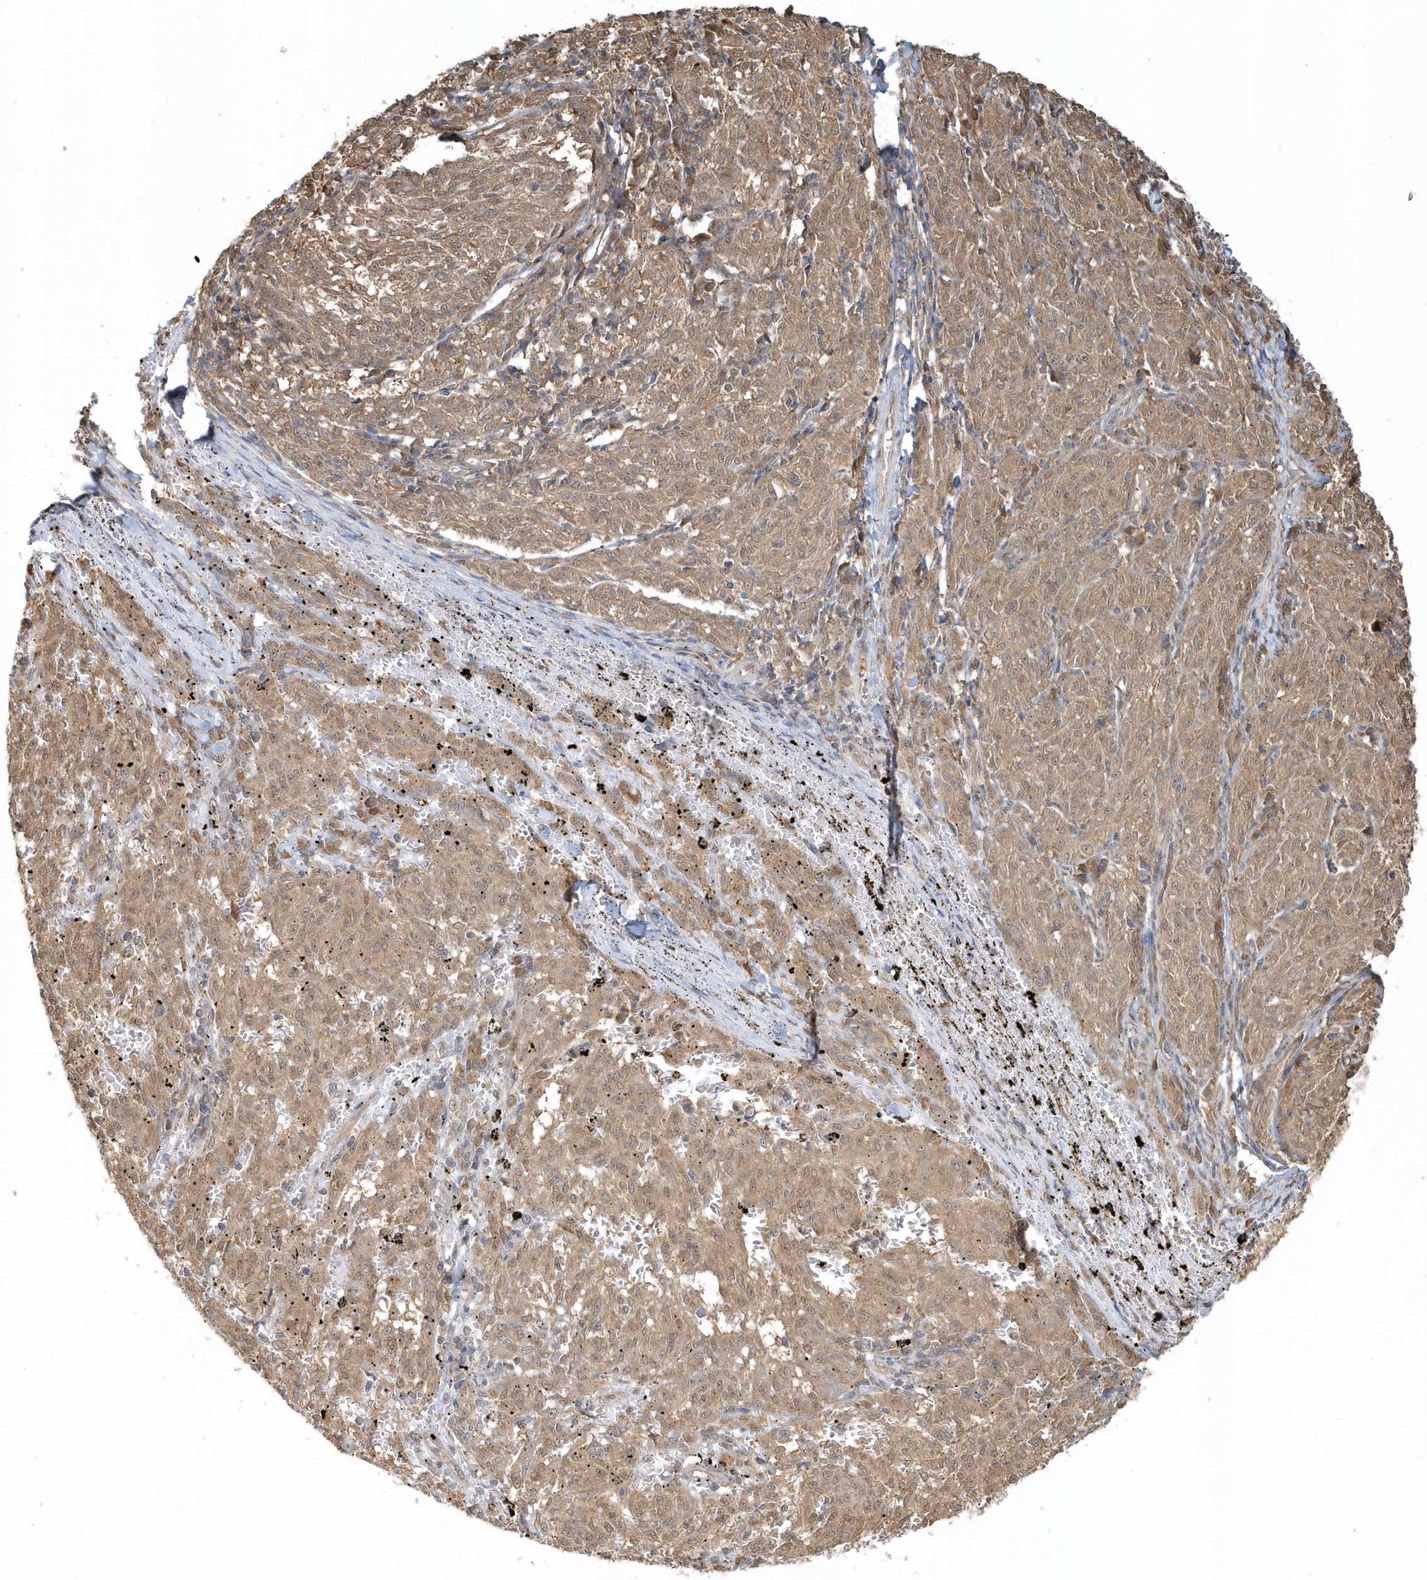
{"staining": {"intensity": "moderate", "quantity": ">75%", "location": "cytoplasmic/membranous,nuclear"}, "tissue": "melanoma", "cell_type": "Tumor cells", "image_type": "cancer", "snomed": [{"axis": "morphology", "description": "Malignant melanoma, NOS"}, {"axis": "topography", "description": "Skin"}], "caption": "Moderate cytoplasmic/membranous and nuclear staining is appreciated in approximately >75% of tumor cells in malignant melanoma. (DAB (3,3'-diaminobenzidine) IHC, brown staining for protein, blue staining for nuclei).", "gene": "PSMD6", "patient": {"sex": "female", "age": 72}}